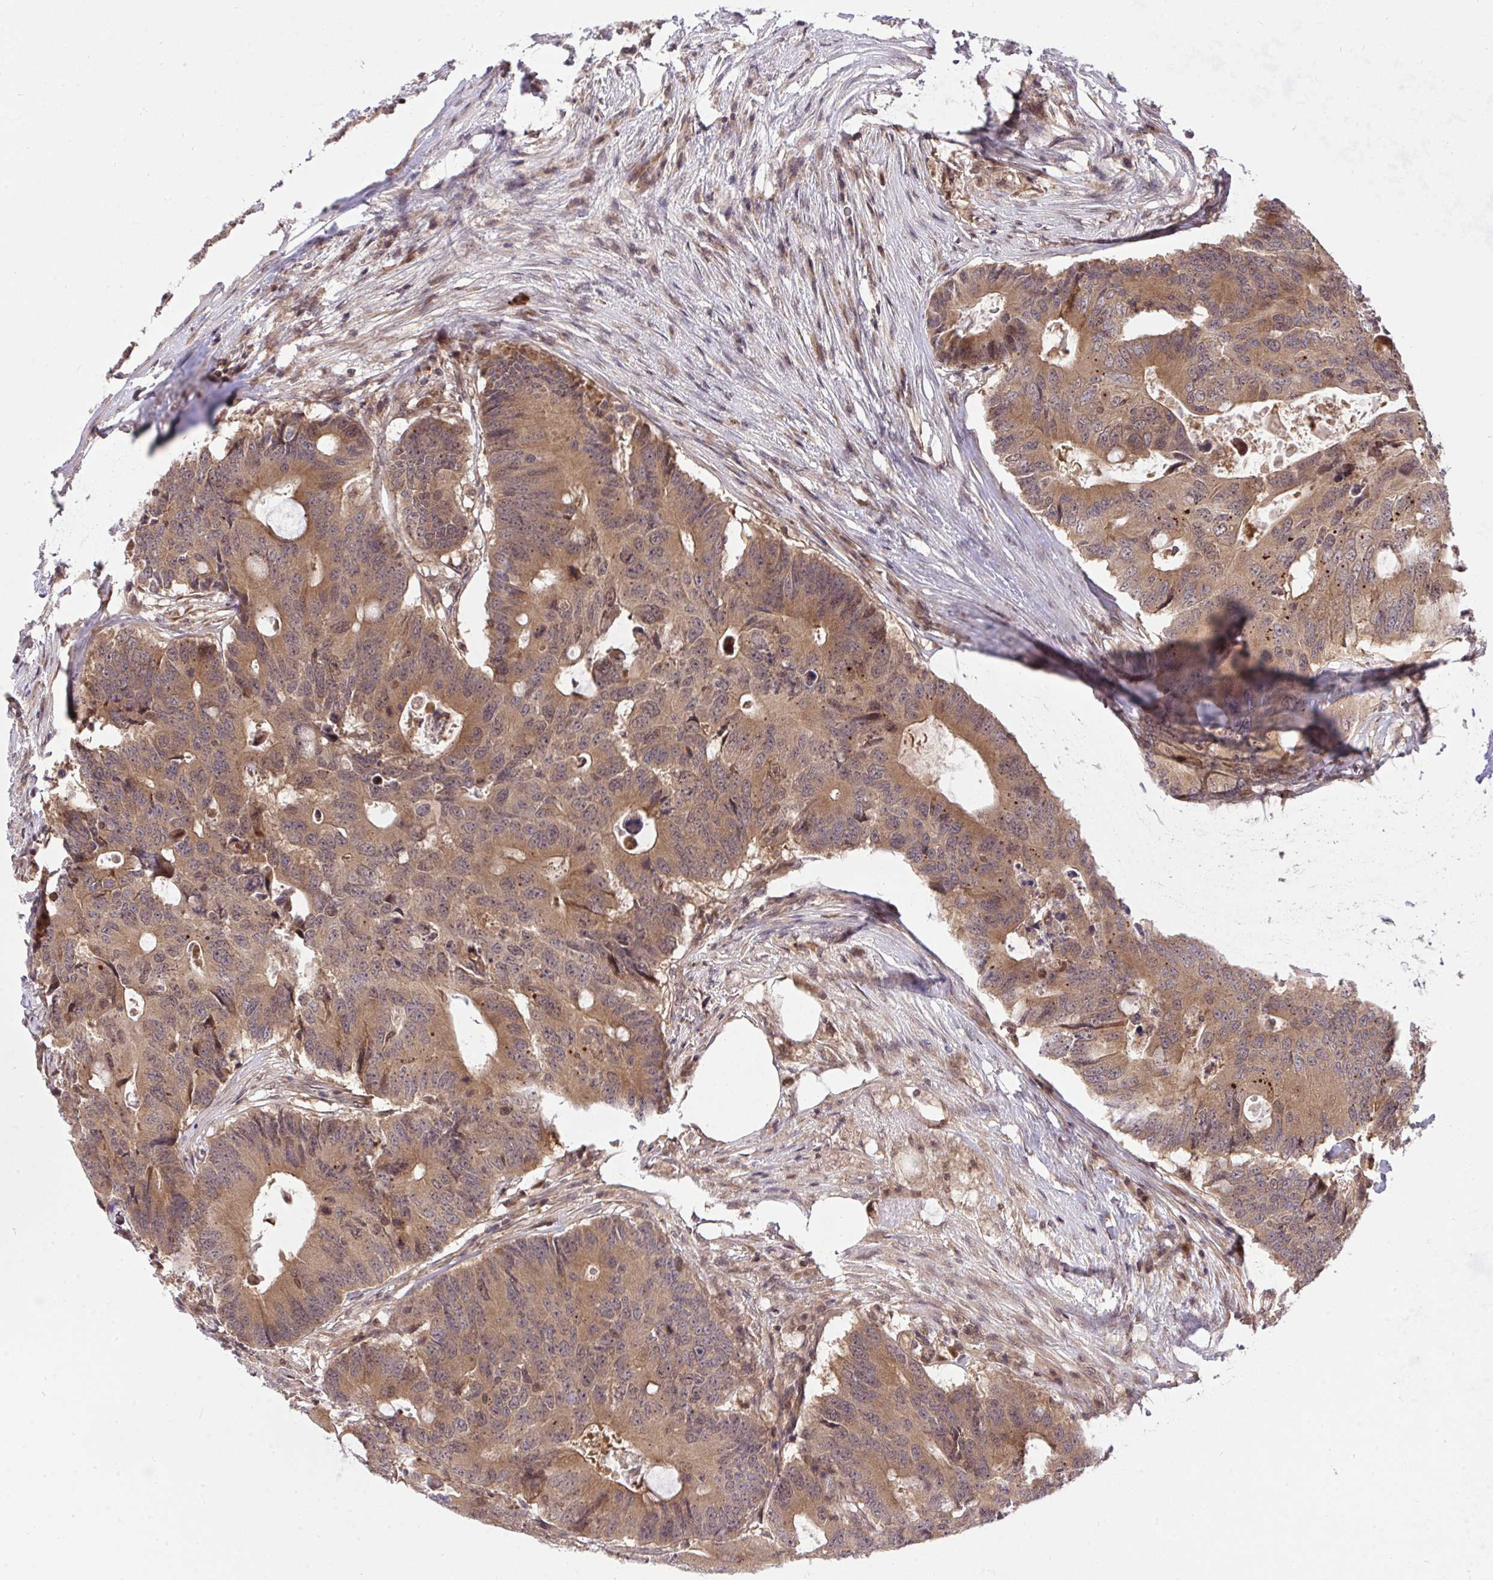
{"staining": {"intensity": "moderate", "quantity": ">75%", "location": "cytoplasmic/membranous"}, "tissue": "colorectal cancer", "cell_type": "Tumor cells", "image_type": "cancer", "snomed": [{"axis": "morphology", "description": "Adenocarcinoma, NOS"}, {"axis": "topography", "description": "Colon"}], "caption": "Immunohistochemical staining of colorectal cancer reveals moderate cytoplasmic/membranous protein staining in about >75% of tumor cells.", "gene": "ERI1", "patient": {"sex": "male", "age": 71}}